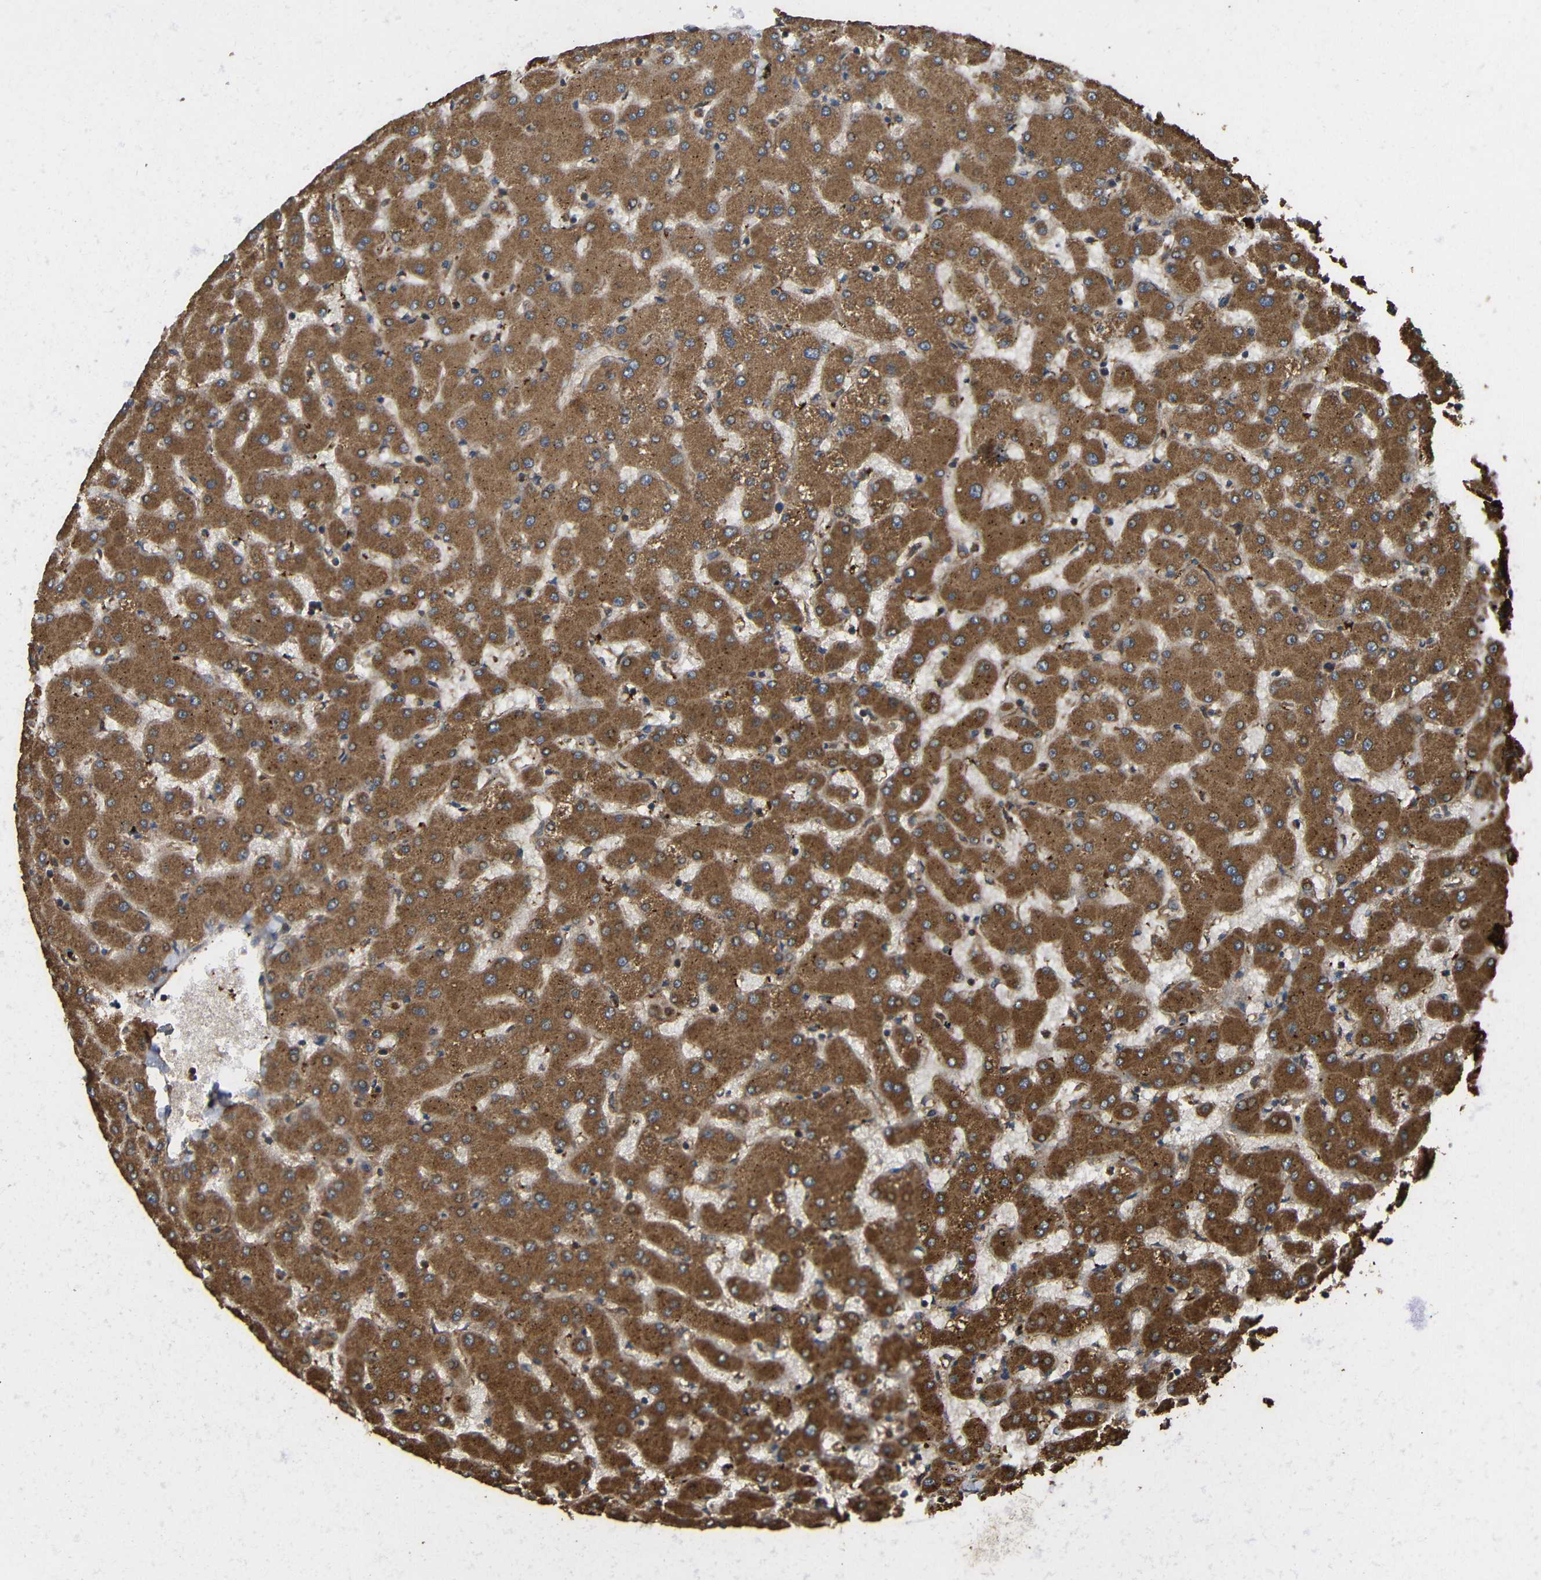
{"staining": {"intensity": "weak", "quantity": ">75%", "location": "cytoplasmic/membranous"}, "tissue": "liver", "cell_type": "Cholangiocytes", "image_type": "normal", "snomed": [{"axis": "morphology", "description": "Normal tissue, NOS"}, {"axis": "topography", "description": "Liver"}], "caption": "Immunohistochemical staining of unremarkable liver exhibits low levels of weak cytoplasmic/membranous staining in approximately >75% of cholangiocytes.", "gene": "EIF2S1", "patient": {"sex": "female", "age": 63}}